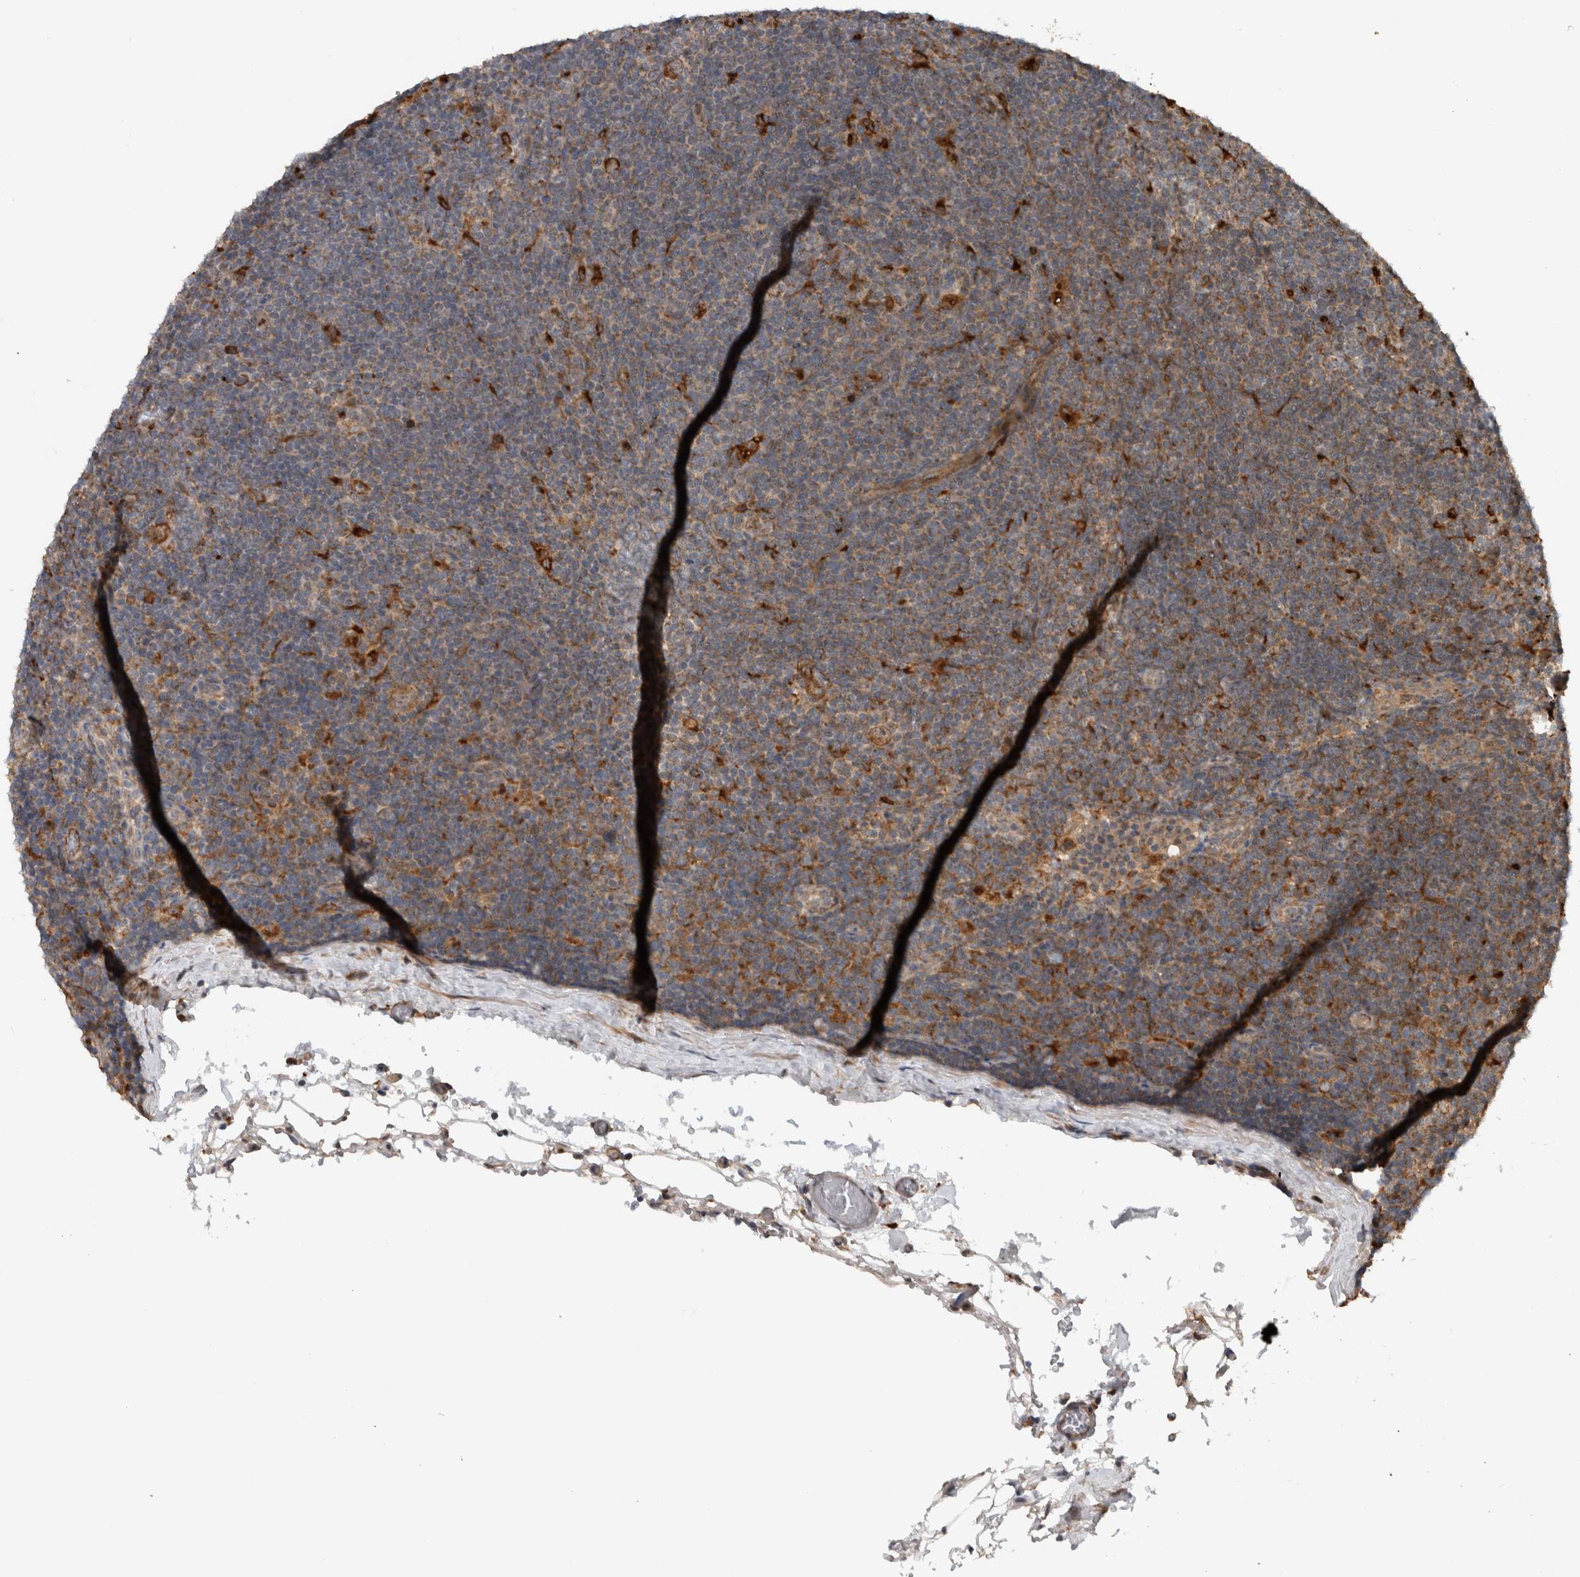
{"staining": {"intensity": "moderate", "quantity": ">75%", "location": "cytoplasmic/membranous"}, "tissue": "lymphoma", "cell_type": "Tumor cells", "image_type": "cancer", "snomed": [{"axis": "morphology", "description": "Hodgkin's disease, NOS"}, {"axis": "topography", "description": "Lymph node"}], "caption": "A medium amount of moderate cytoplasmic/membranous staining is present in approximately >75% of tumor cells in lymphoma tissue.", "gene": "ADGRL3", "patient": {"sex": "female", "age": 57}}